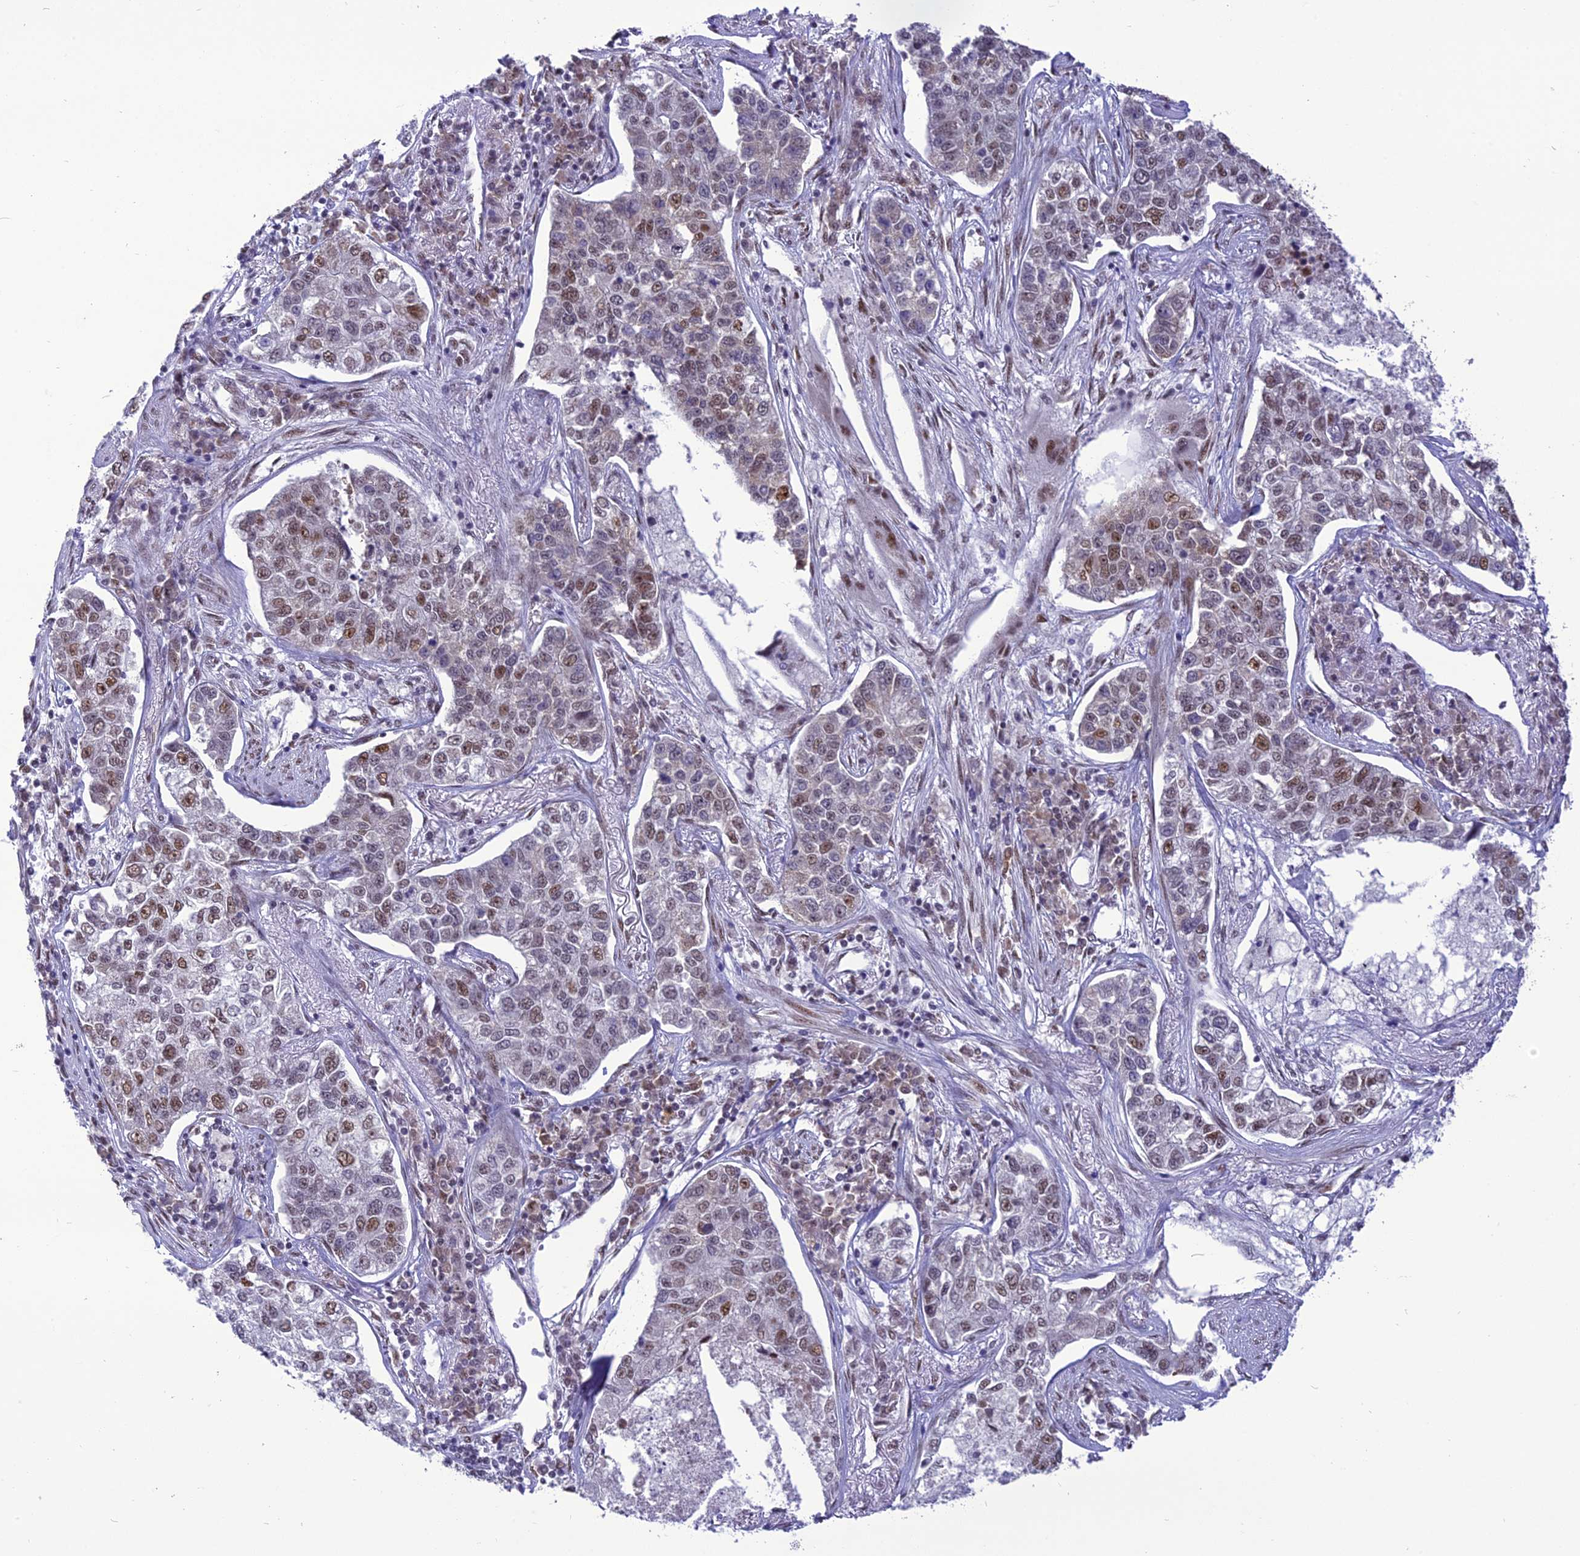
{"staining": {"intensity": "strong", "quantity": "25%-75%", "location": "nuclear"}, "tissue": "lung cancer", "cell_type": "Tumor cells", "image_type": "cancer", "snomed": [{"axis": "morphology", "description": "Adenocarcinoma, NOS"}, {"axis": "topography", "description": "Lung"}], "caption": "Lung cancer was stained to show a protein in brown. There is high levels of strong nuclear expression in approximately 25%-75% of tumor cells.", "gene": "DDX1", "patient": {"sex": "male", "age": 49}}